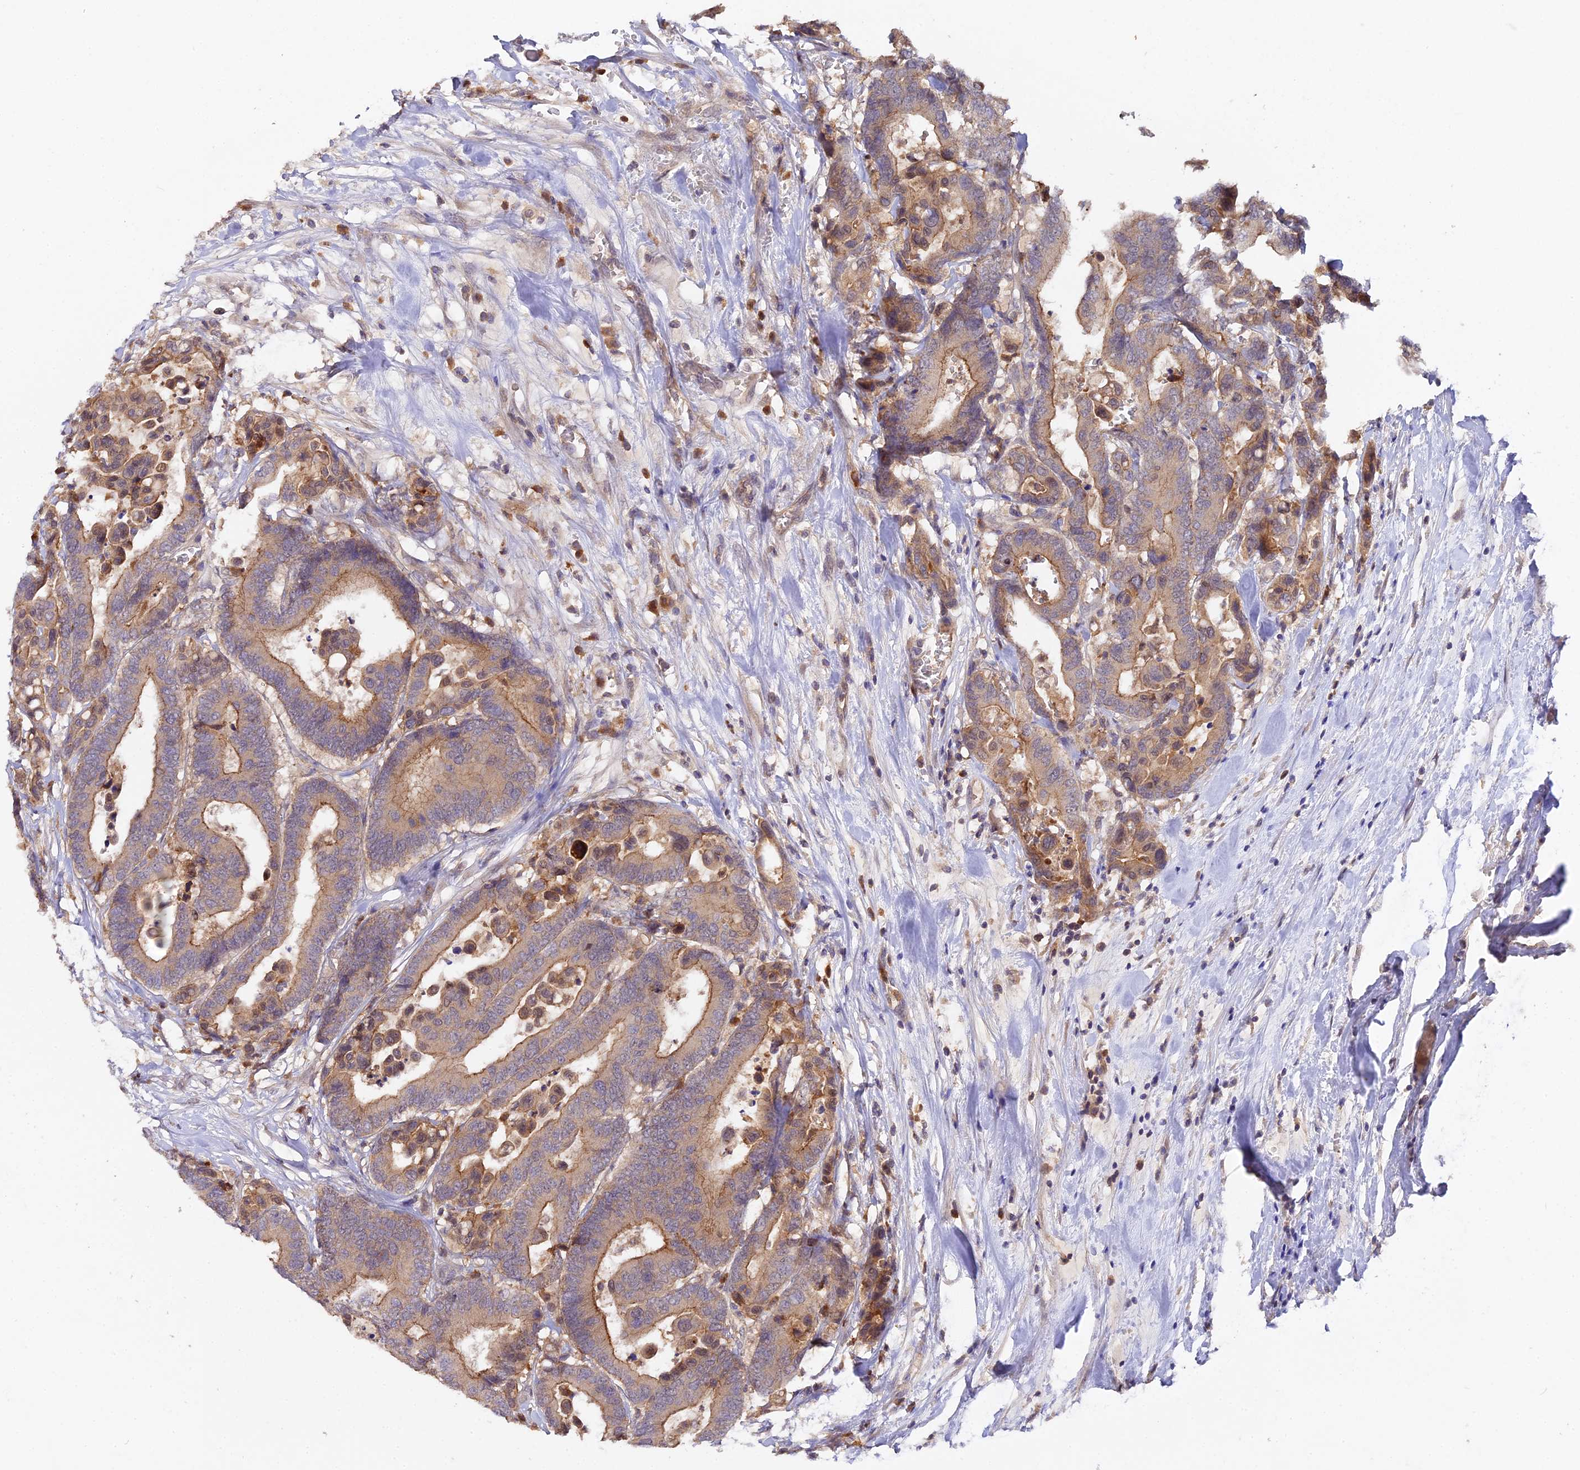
{"staining": {"intensity": "moderate", "quantity": ">75%", "location": "cytoplasmic/membranous"}, "tissue": "colorectal cancer", "cell_type": "Tumor cells", "image_type": "cancer", "snomed": [{"axis": "morphology", "description": "Normal tissue, NOS"}, {"axis": "morphology", "description": "Adenocarcinoma, NOS"}, {"axis": "topography", "description": "Colon"}], "caption": "This micrograph reveals colorectal cancer stained with immunohistochemistry to label a protein in brown. The cytoplasmic/membranous of tumor cells show moderate positivity for the protein. Nuclei are counter-stained blue.", "gene": "TRIM26", "patient": {"sex": "male", "age": 82}}